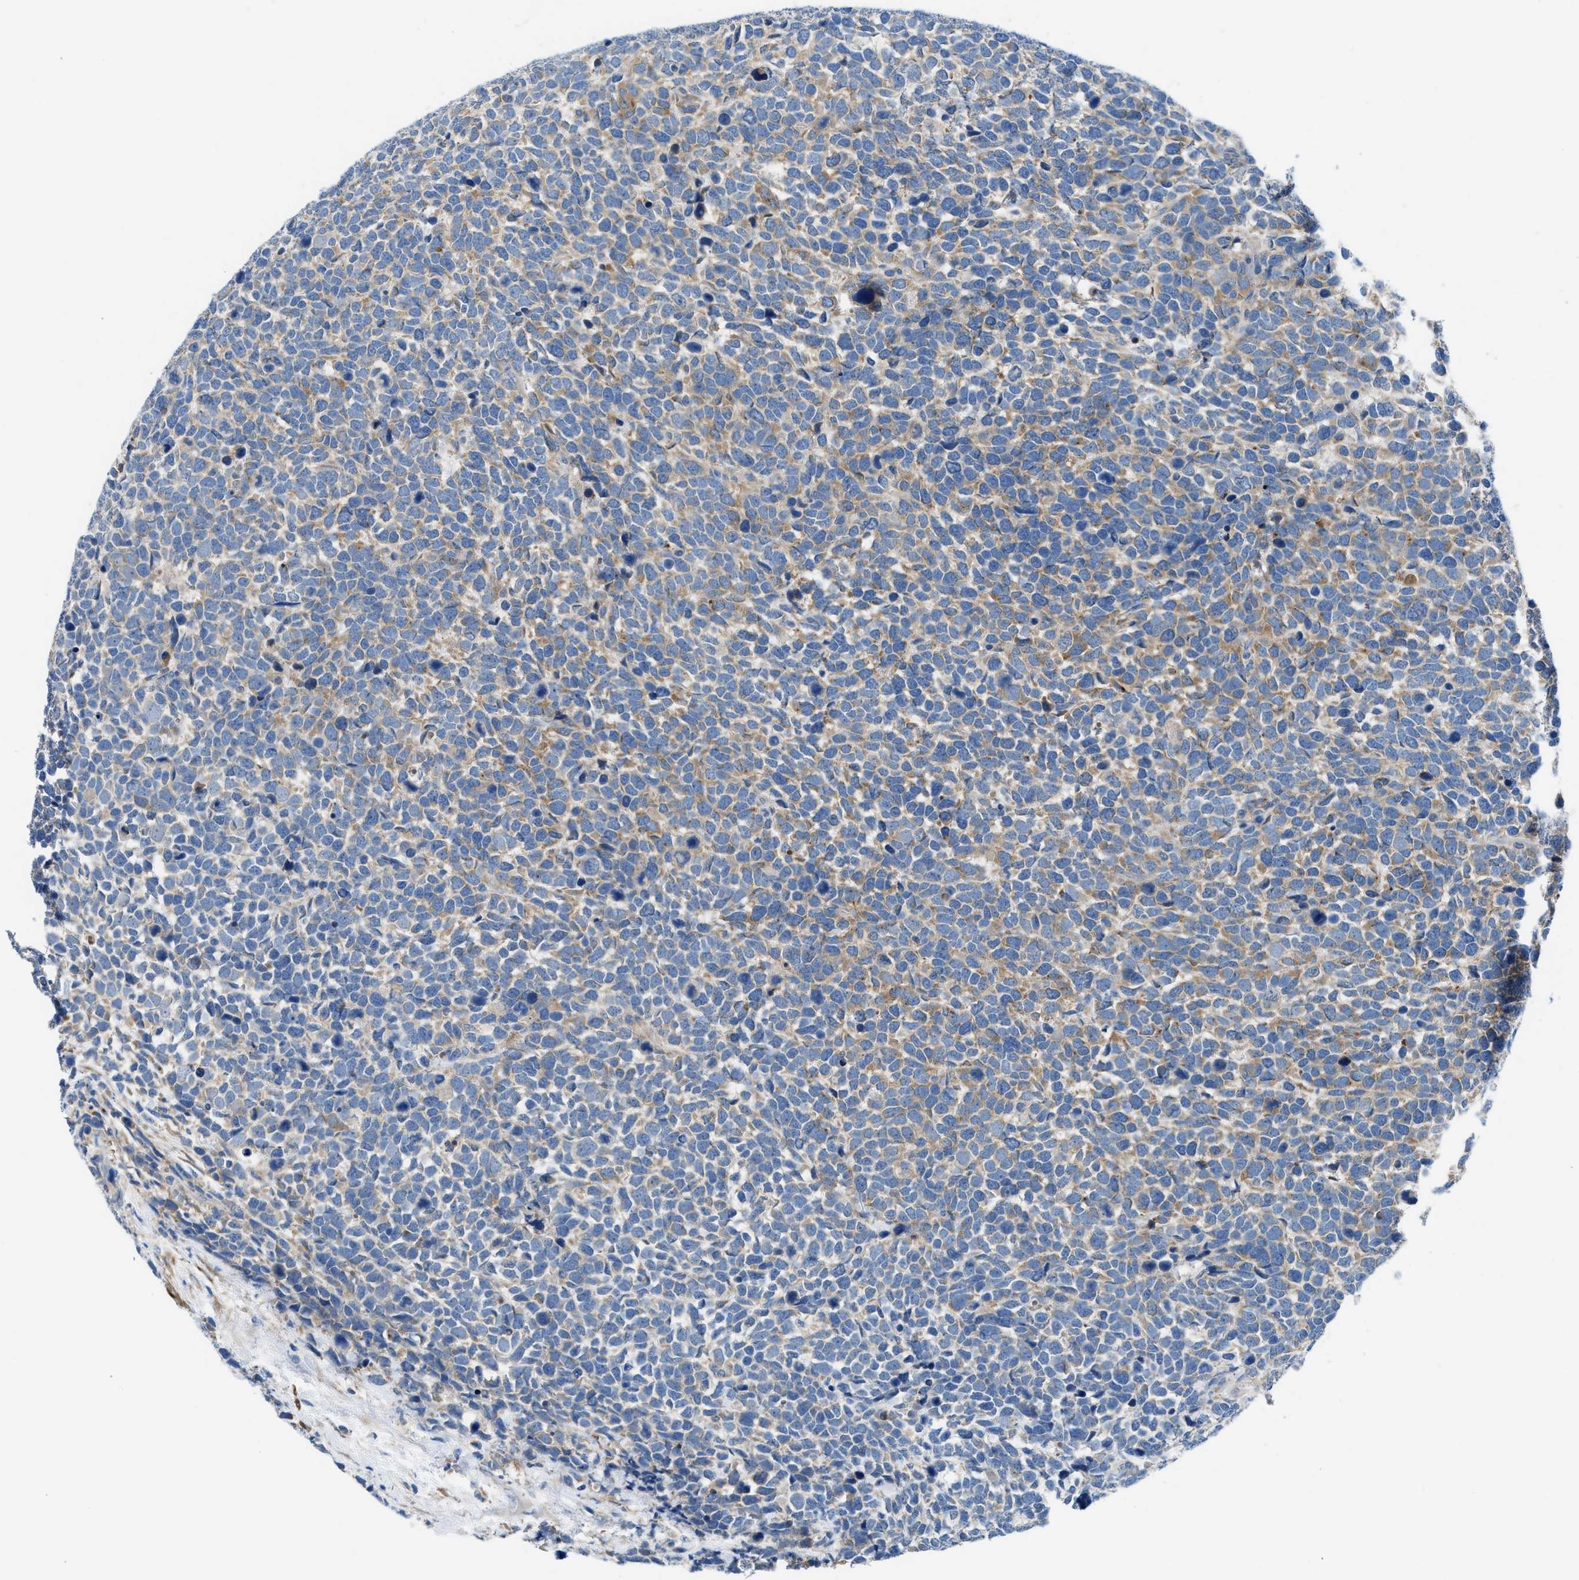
{"staining": {"intensity": "weak", "quantity": "25%-75%", "location": "cytoplasmic/membranous"}, "tissue": "urothelial cancer", "cell_type": "Tumor cells", "image_type": "cancer", "snomed": [{"axis": "morphology", "description": "Urothelial carcinoma, High grade"}, {"axis": "topography", "description": "Urinary bladder"}], "caption": "A low amount of weak cytoplasmic/membranous staining is appreciated in approximately 25%-75% of tumor cells in urothelial carcinoma (high-grade) tissue. The staining was performed using DAB to visualize the protein expression in brown, while the nuclei were stained in blue with hematoxylin (Magnification: 20x).", "gene": "BNC2", "patient": {"sex": "female", "age": 82}}